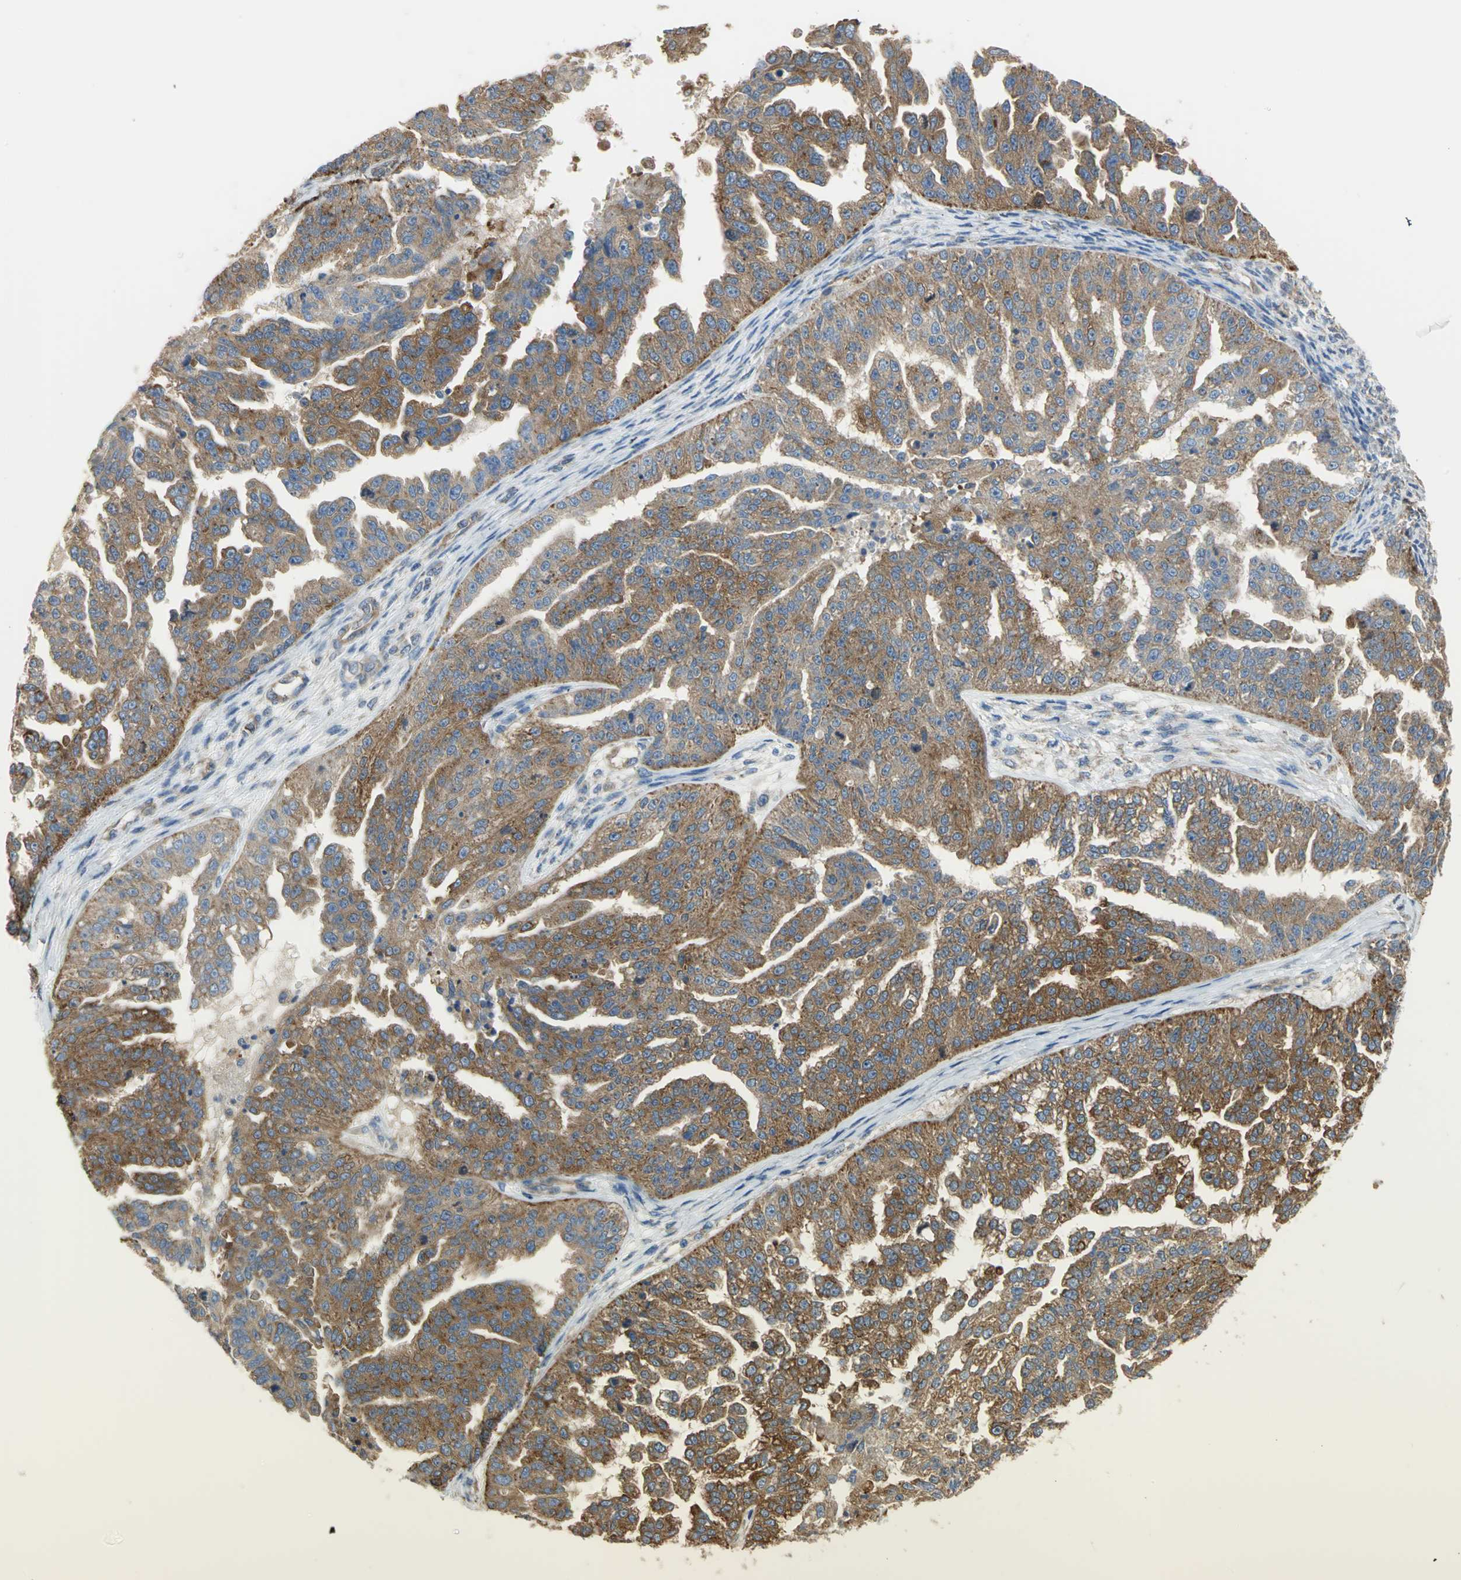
{"staining": {"intensity": "moderate", "quantity": "25%-75%", "location": "cytoplasmic/membranous"}, "tissue": "ovarian cancer", "cell_type": "Tumor cells", "image_type": "cancer", "snomed": [{"axis": "morphology", "description": "Cystadenocarcinoma, serous, NOS"}, {"axis": "topography", "description": "Ovary"}], "caption": "Ovarian cancer (serous cystadenocarcinoma) stained with DAB immunohistochemistry shows medium levels of moderate cytoplasmic/membranous expression in approximately 25%-75% of tumor cells.", "gene": "DIAPH2", "patient": {"sex": "female", "age": 58}}